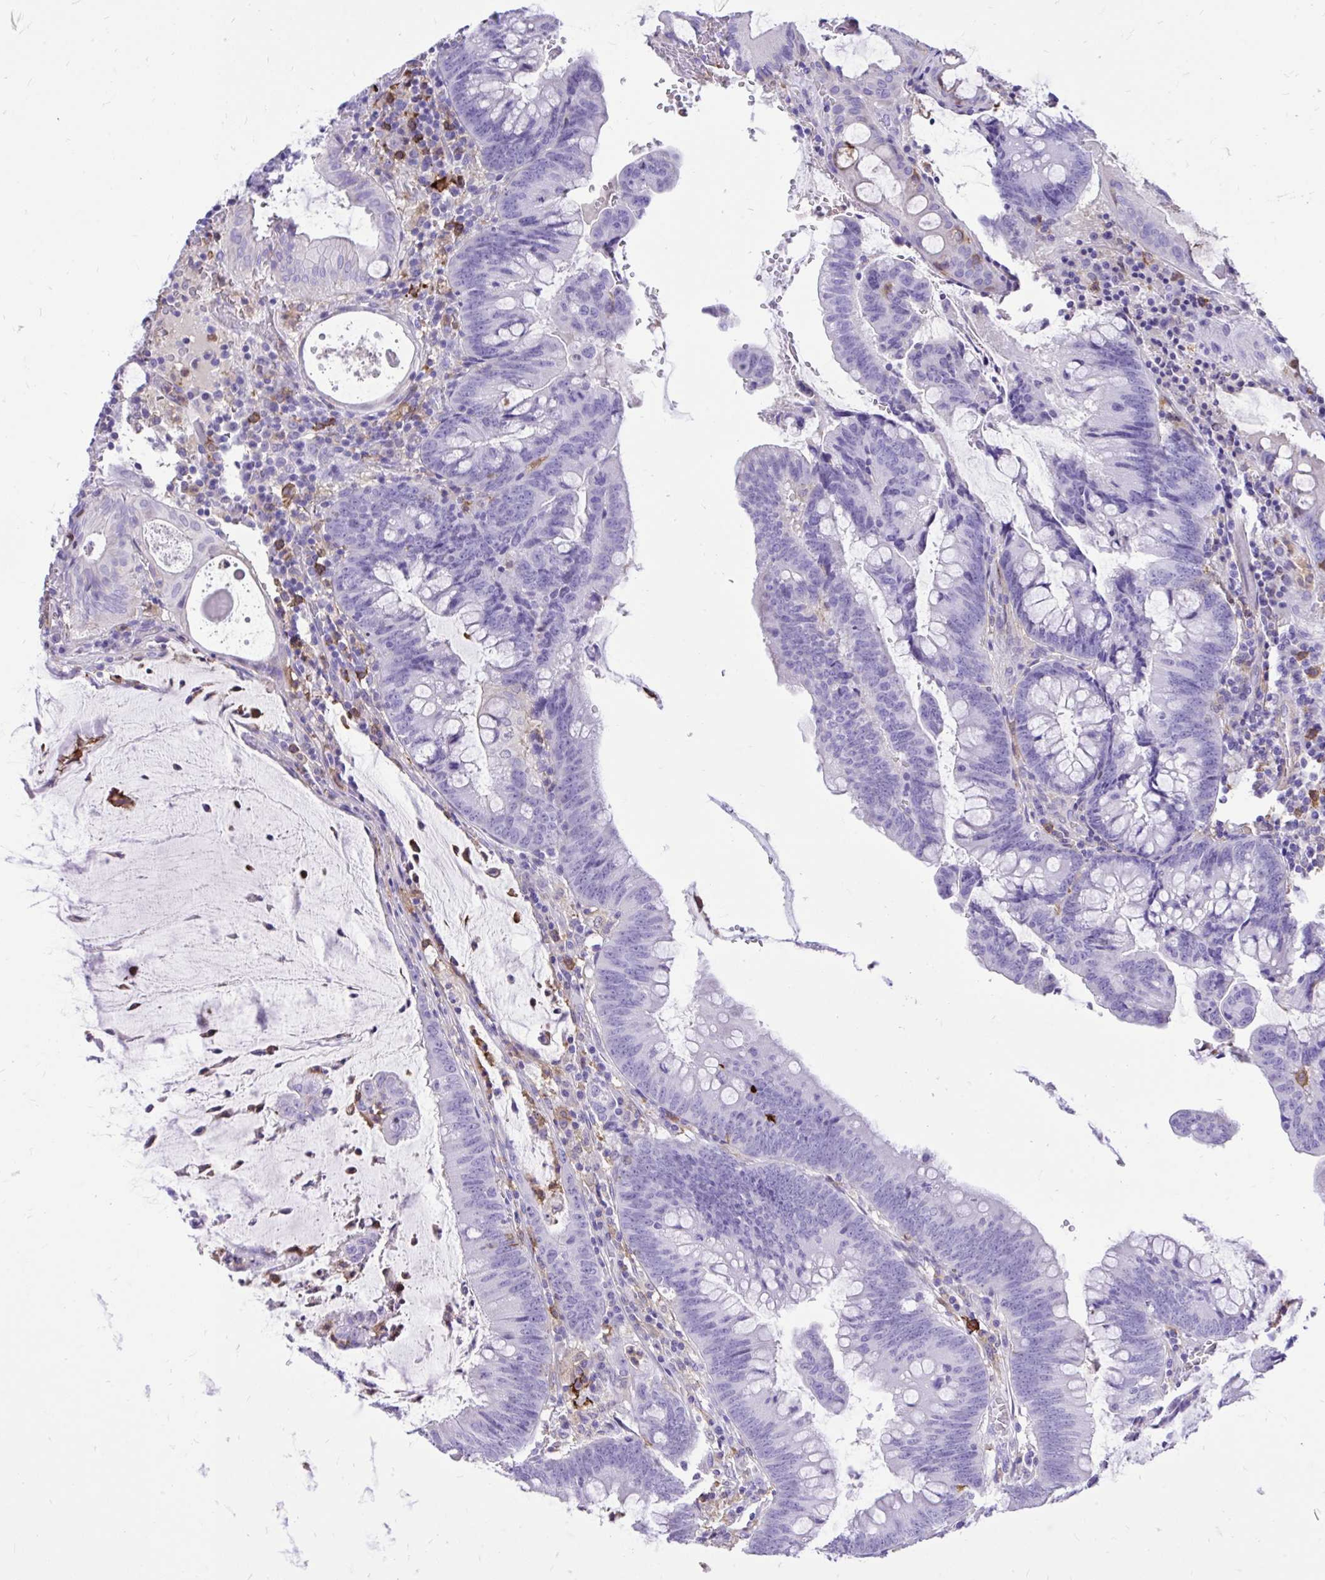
{"staining": {"intensity": "negative", "quantity": "none", "location": "none"}, "tissue": "colorectal cancer", "cell_type": "Tumor cells", "image_type": "cancer", "snomed": [{"axis": "morphology", "description": "Adenocarcinoma, NOS"}, {"axis": "topography", "description": "Colon"}], "caption": "A high-resolution histopathology image shows immunohistochemistry staining of colorectal adenocarcinoma, which displays no significant positivity in tumor cells.", "gene": "TLR7", "patient": {"sex": "male", "age": 62}}